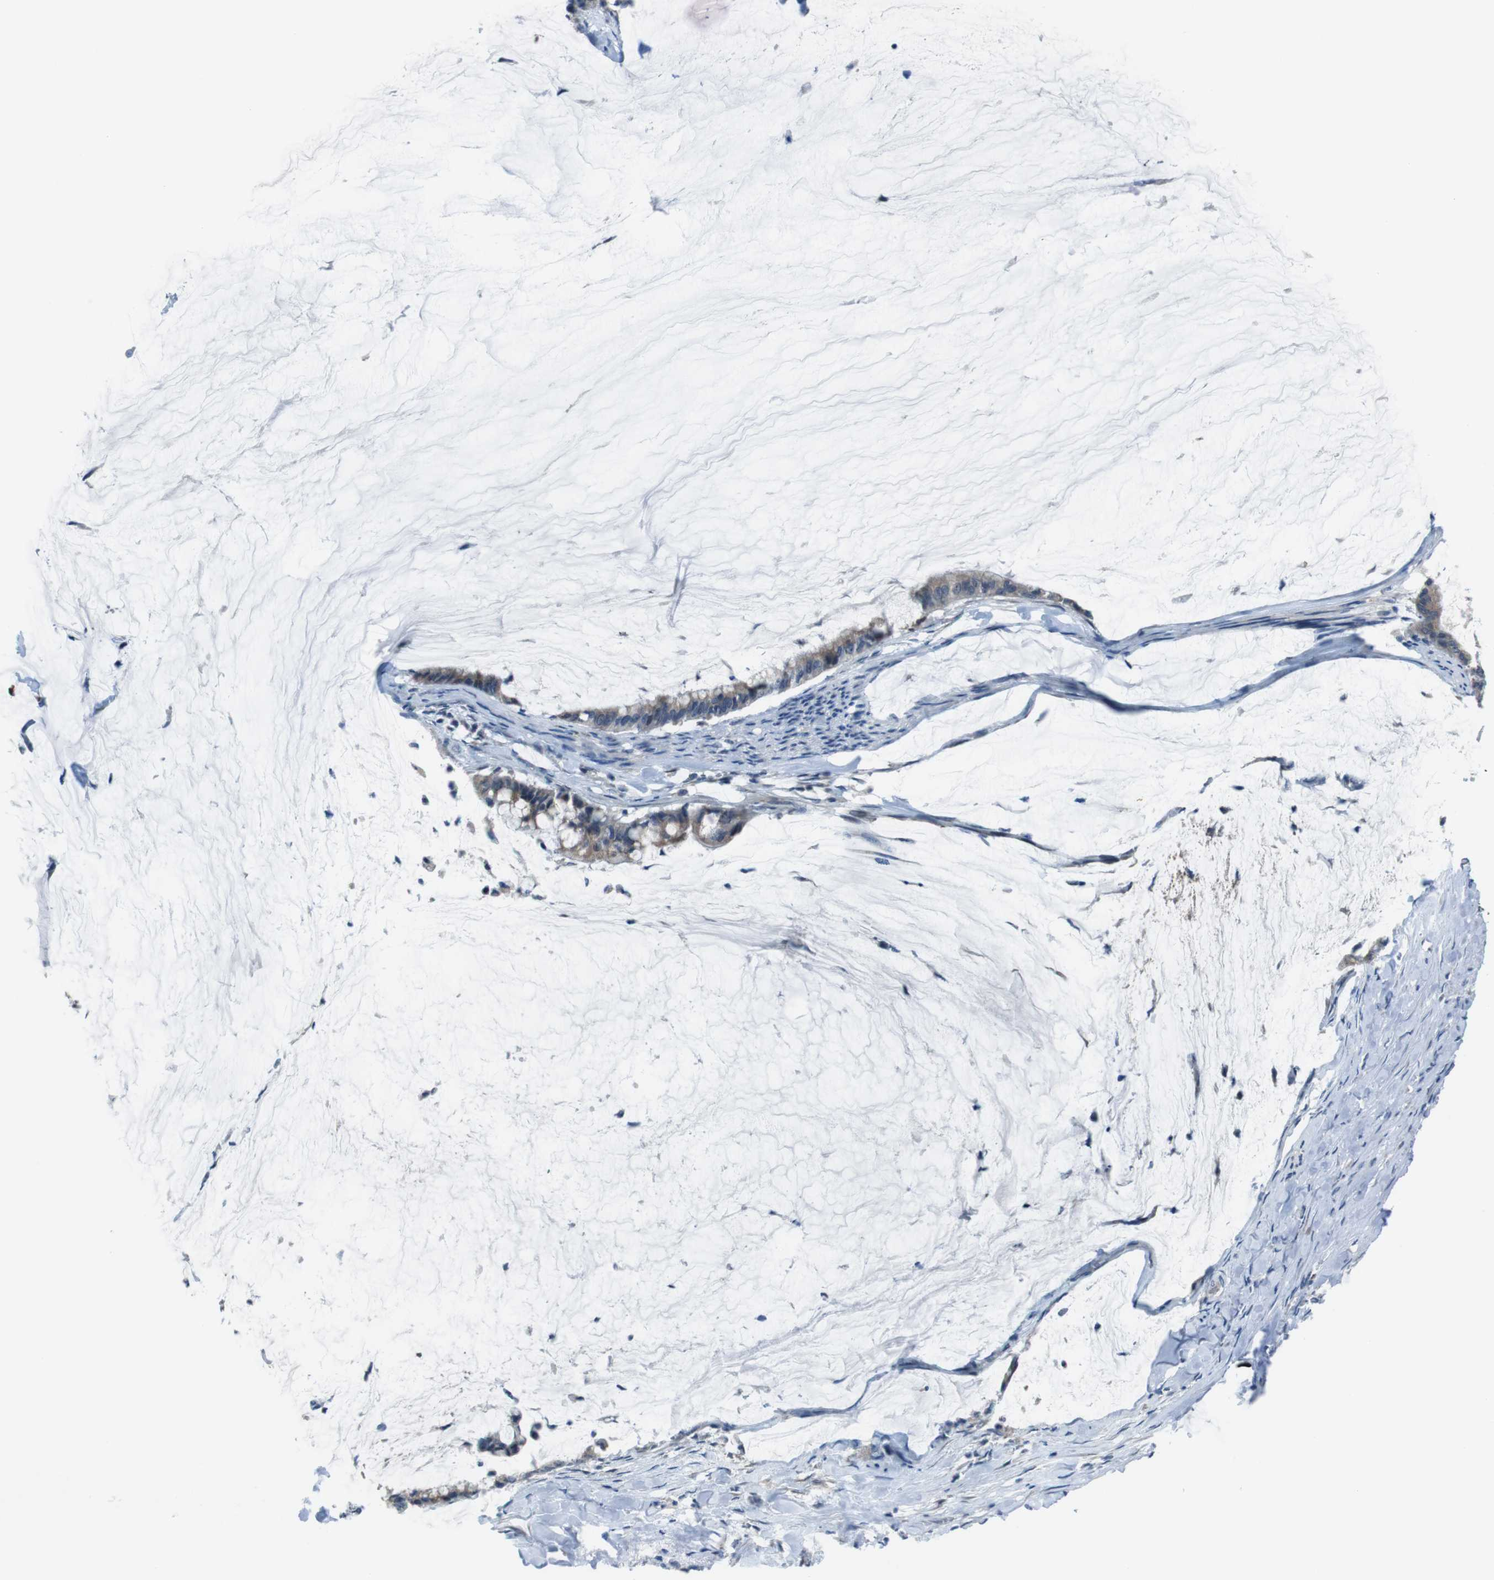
{"staining": {"intensity": "weak", "quantity": ">75%", "location": "cytoplasmic/membranous"}, "tissue": "pancreatic cancer", "cell_type": "Tumor cells", "image_type": "cancer", "snomed": [{"axis": "morphology", "description": "Adenocarcinoma, NOS"}, {"axis": "topography", "description": "Pancreas"}], "caption": "Pancreatic adenocarcinoma tissue exhibits weak cytoplasmic/membranous expression in about >75% of tumor cells, visualized by immunohistochemistry.", "gene": "CDH22", "patient": {"sex": "male", "age": 41}}